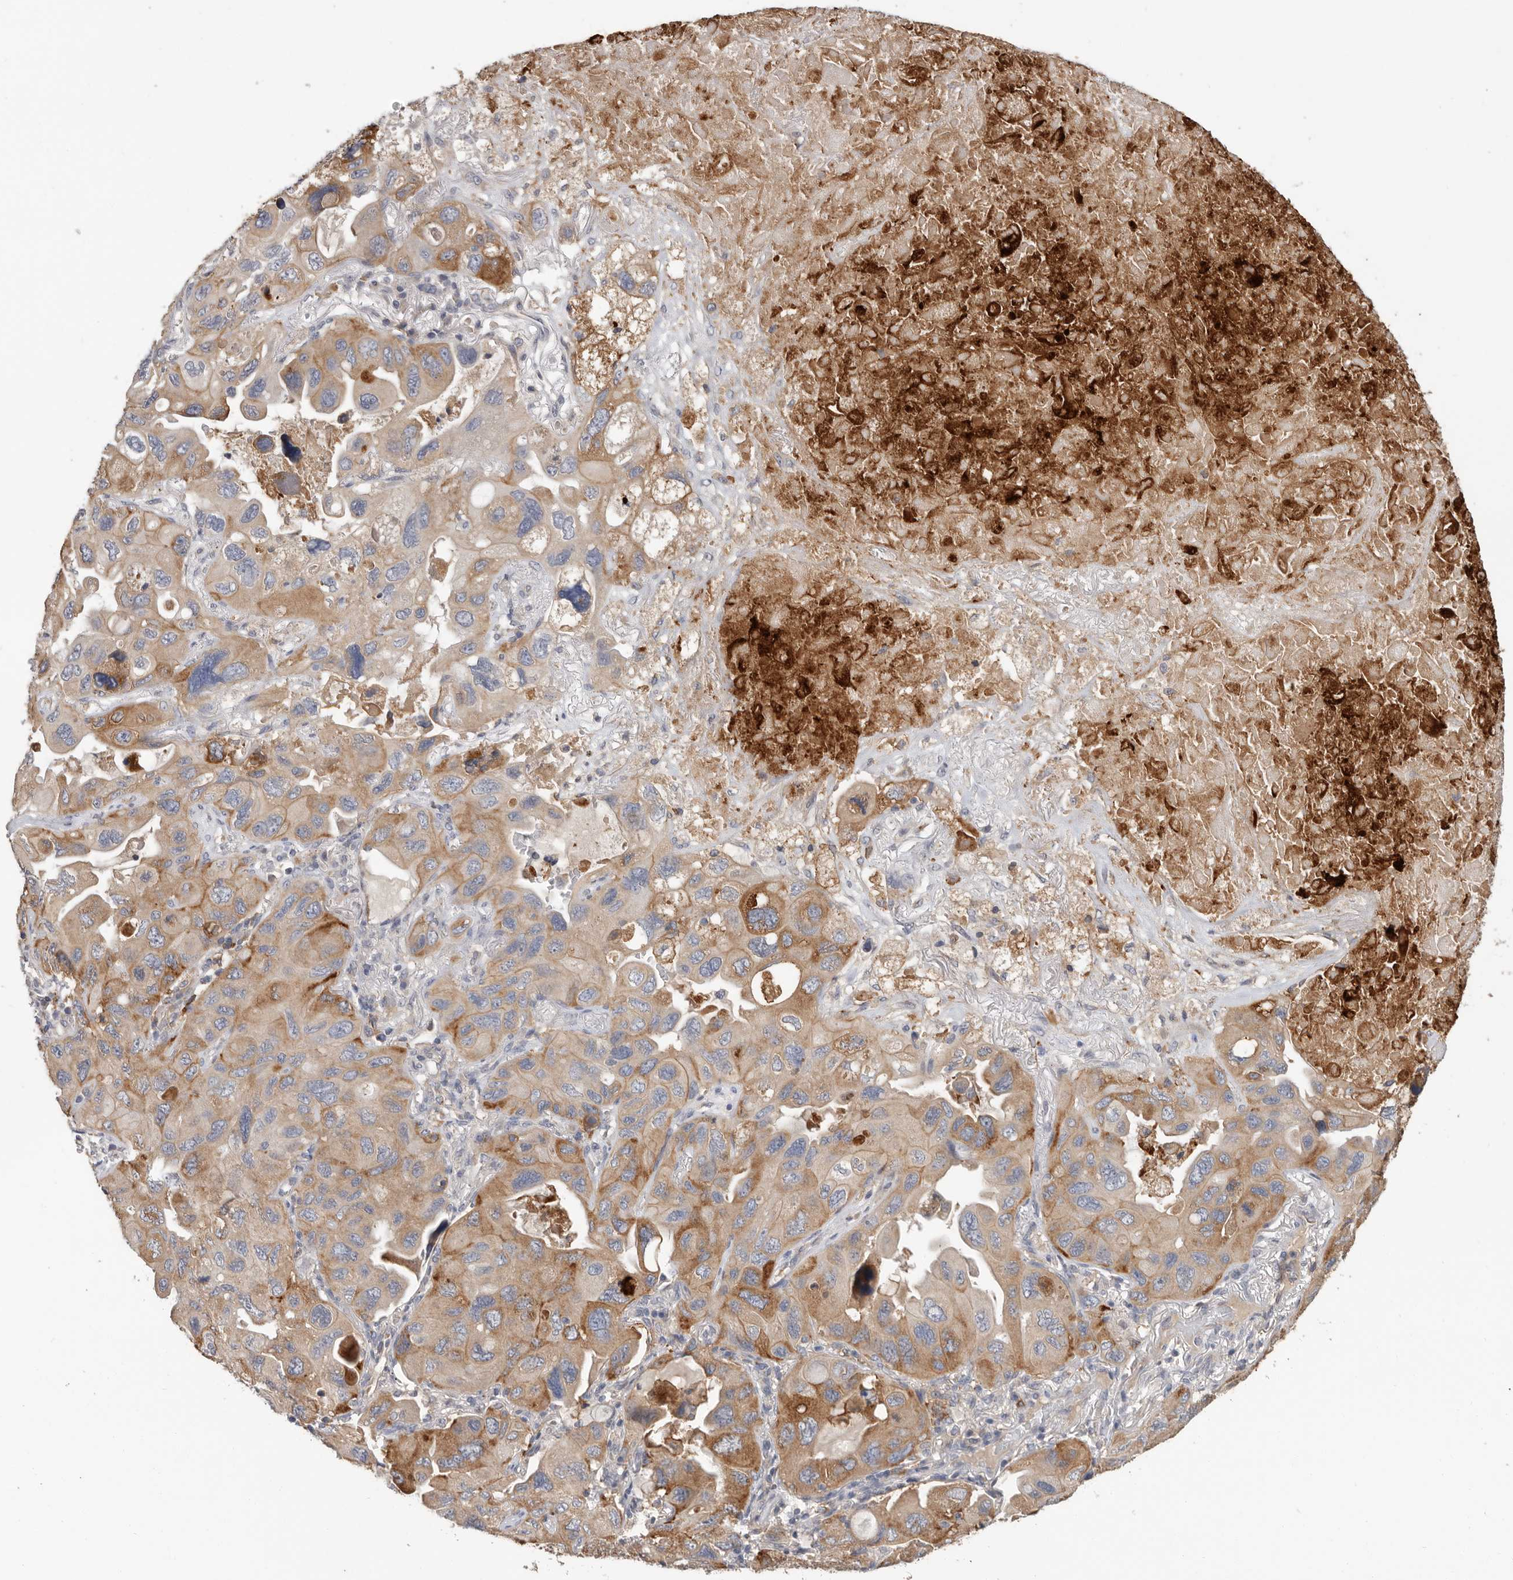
{"staining": {"intensity": "moderate", "quantity": ">75%", "location": "cytoplasmic/membranous"}, "tissue": "lung cancer", "cell_type": "Tumor cells", "image_type": "cancer", "snomed": [{"axis": "morphology", "description": "Squamous cell carcinoma, NOS"}, {"axis": "topography", "description": "Lung"}], "caption": "This micrograph demonstrates immunohistochemistry staining of lung cancer, with medium moderate cytoplasmic/membranous staining in about >75% of tumor cells.", "gene": "TFRC", "patient": {"sex": "female", "age": 73}}